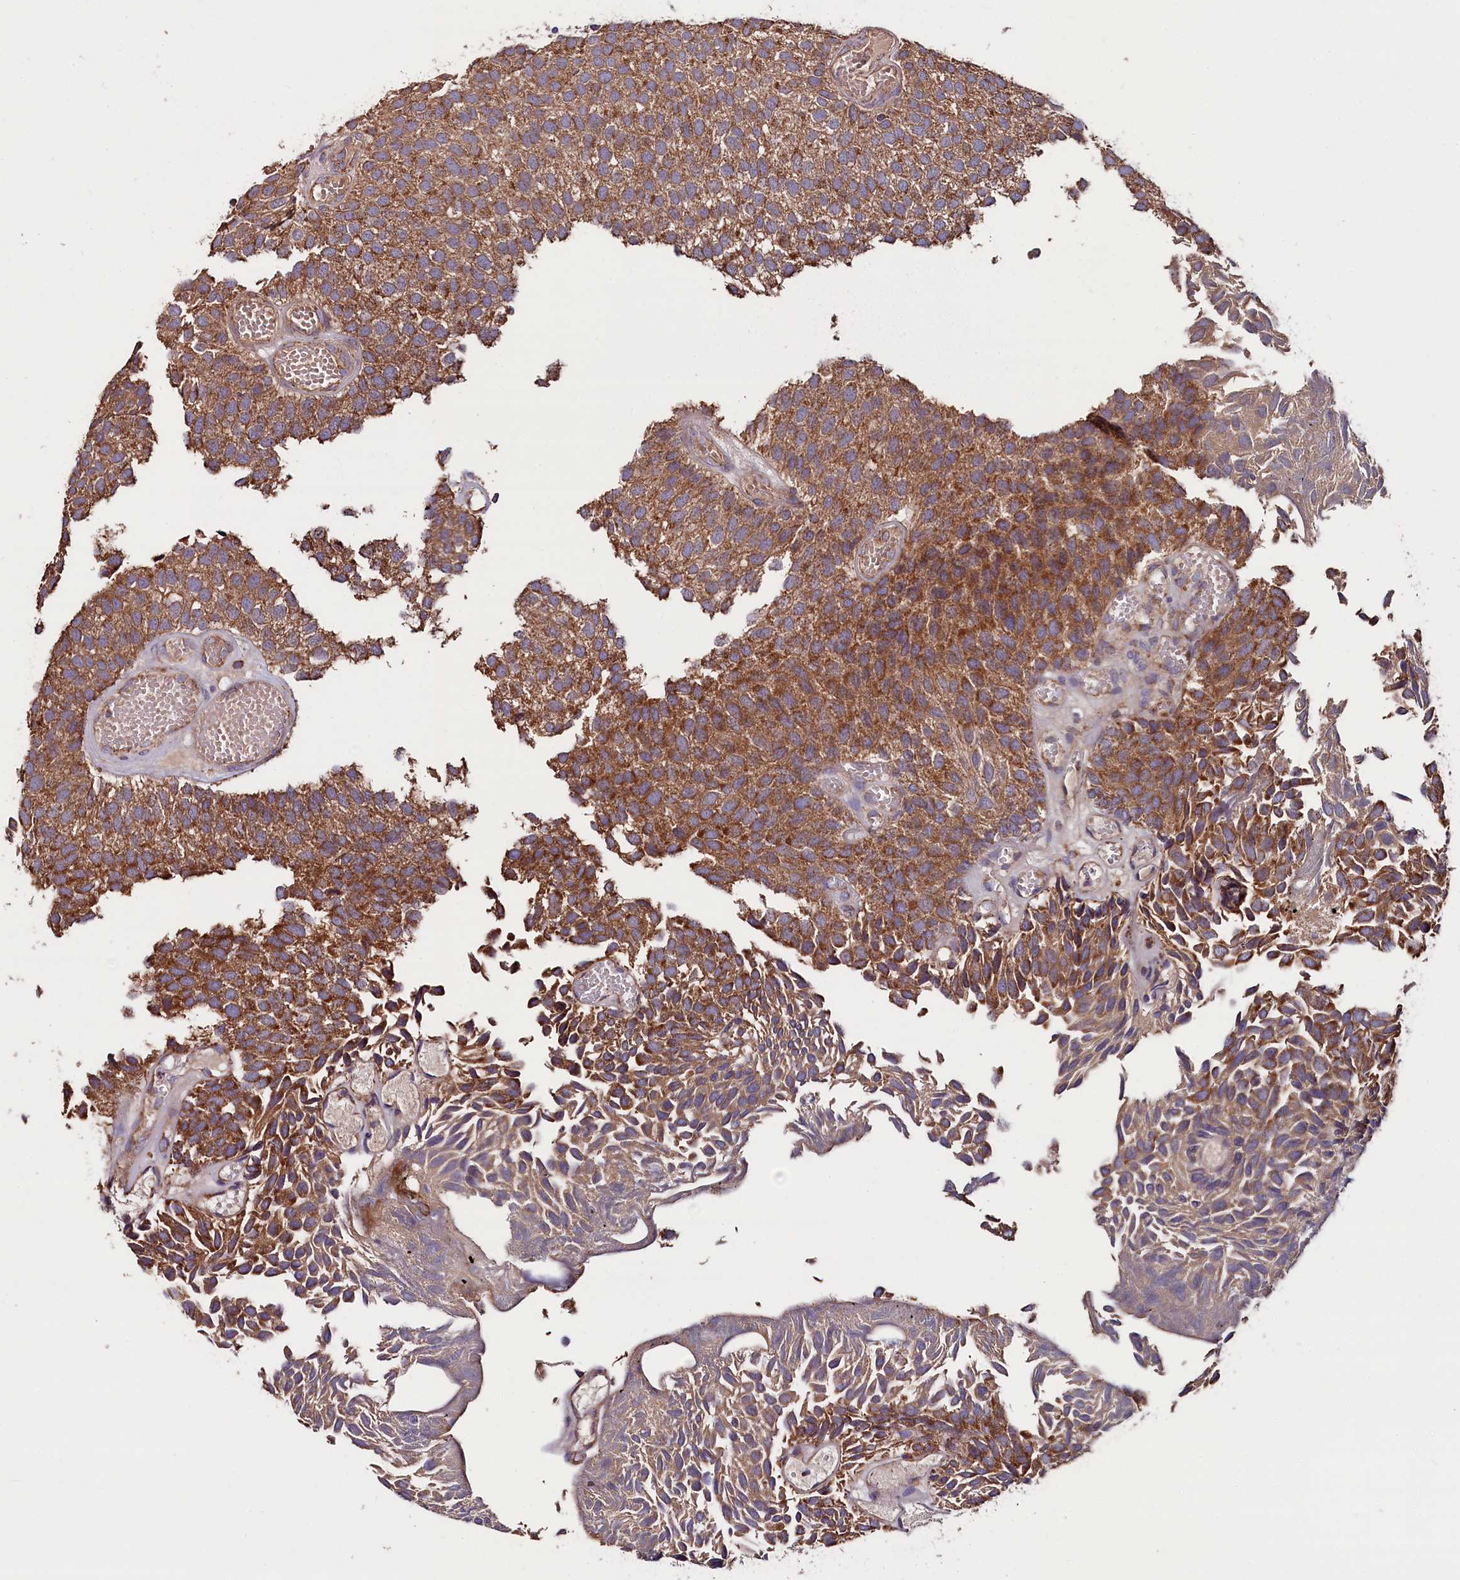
{"staining": {"intensity": "strong", "quantity": ">75%", "location": "cytoplasmic/membranous"}, "tissue": "urothelial cancer", "cell_type": "Tumor cells", "image_type": "cancer", "snomed": [{"axis": "morphology", "description": "Urothelial carcinoma, Low grade"}, {"axis": "topography", "description": "Urinary bladder"}], "caption": "This is an image of immunohistochemistry (IHC) staining of urothelial cancer, which shows strong staining in the cytoplasmic/membranous of tumor cells.", "gene": "ZSWIM1", "patient": {"sex": "male", "age": 89}}